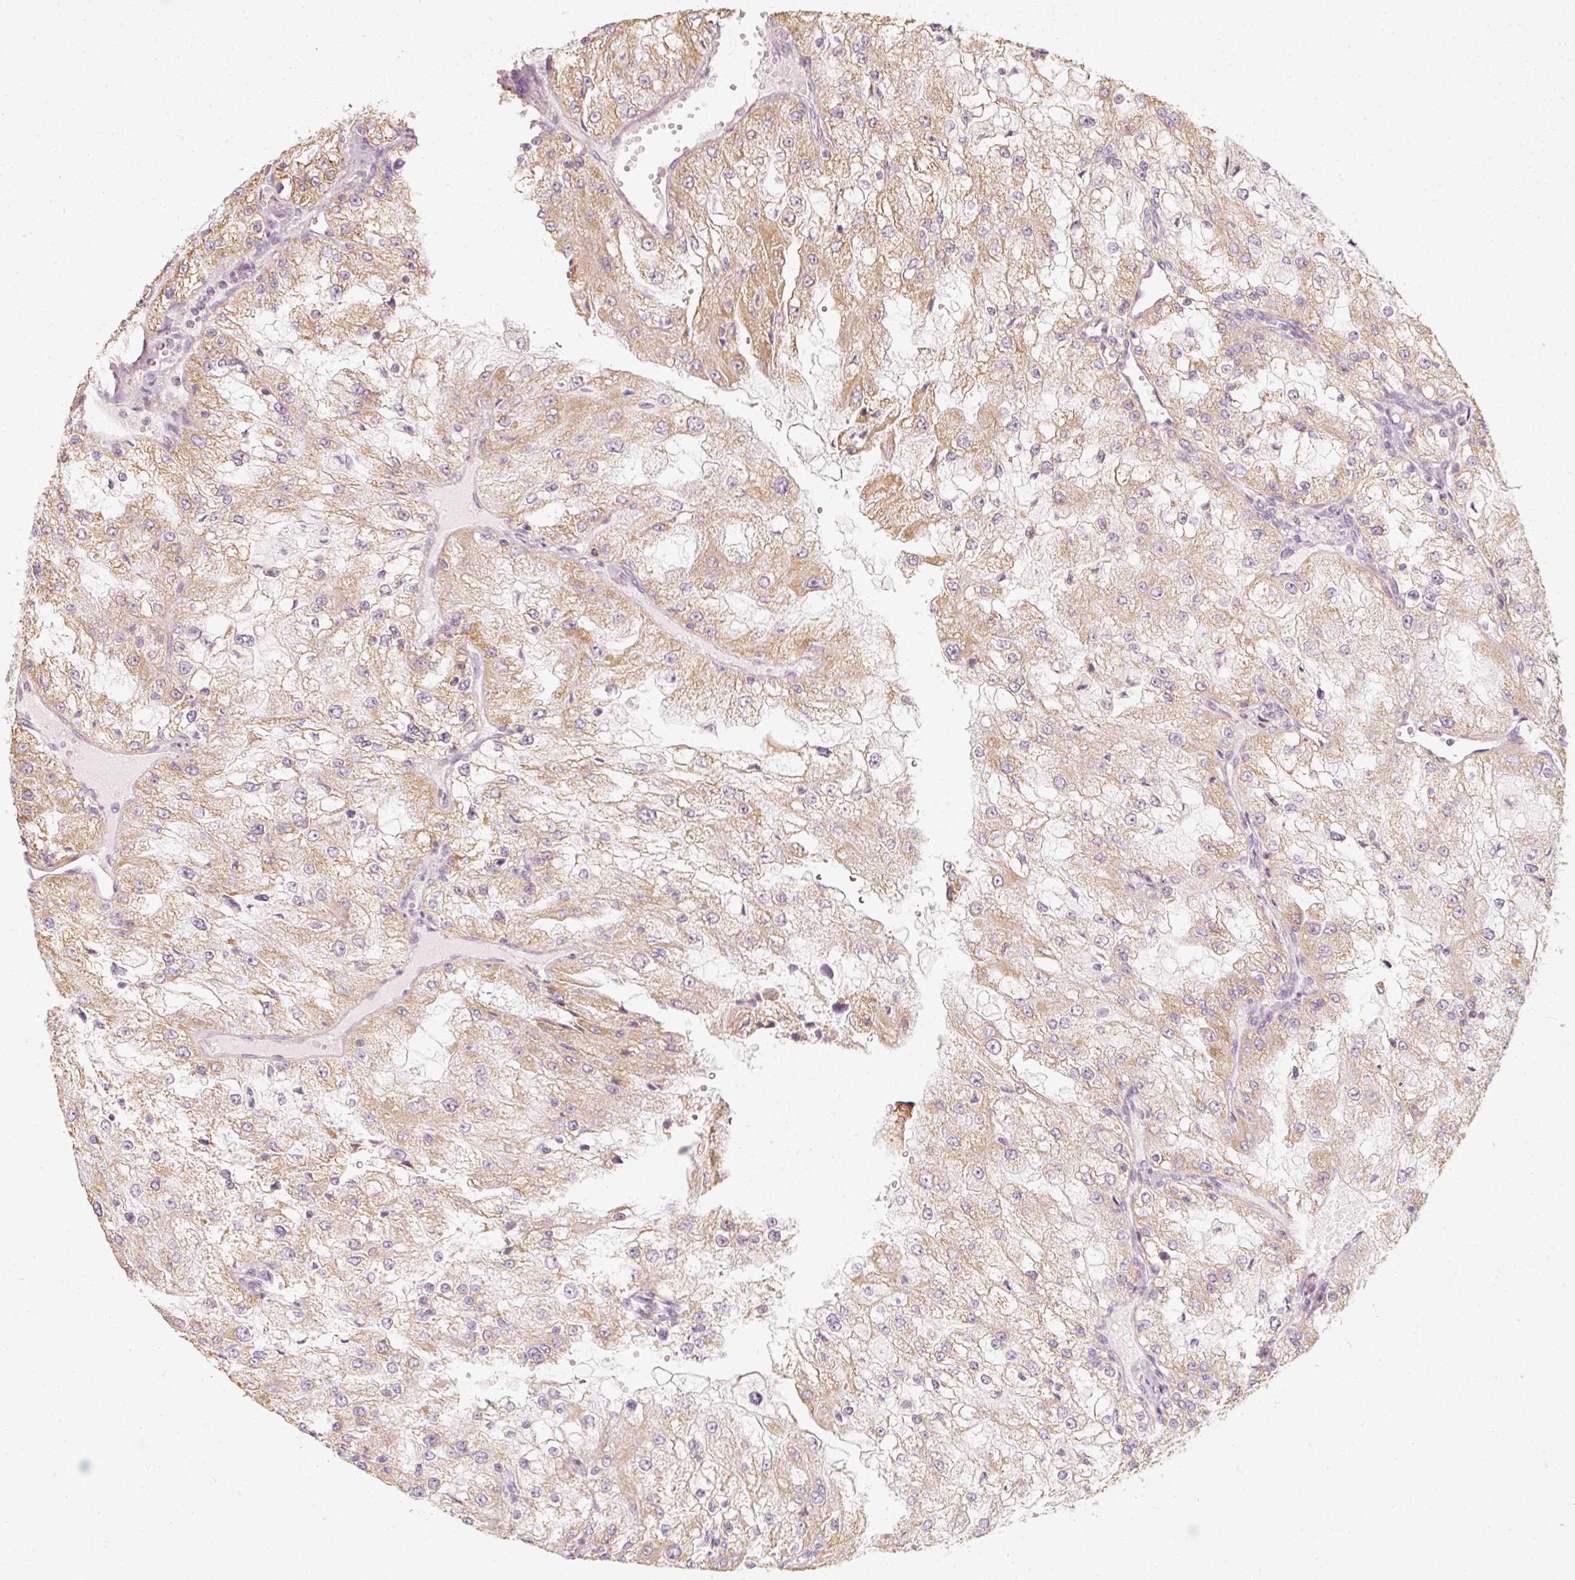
{"staining": {"intensity": "moderate", "quantity": "25%-75%", "location": "cytoplasmic/membranous"}, "tissue": "renal cancer", "cell_type": "Tumor cells", "image_type": "cancer", "snomed": [{"axis": "morphology", "description": "Adenocarcinoma, NOS"}, {"axis": "topography", "description": "Kidney"}], "caption": "Tumor cells display medium levels of moderate cytoplasmic/membranous staining in approximately 25%-75% of cells in renal adenocarcinoma.", "gene": "DUT", "patient": {"sex": "female", "age": 74}}